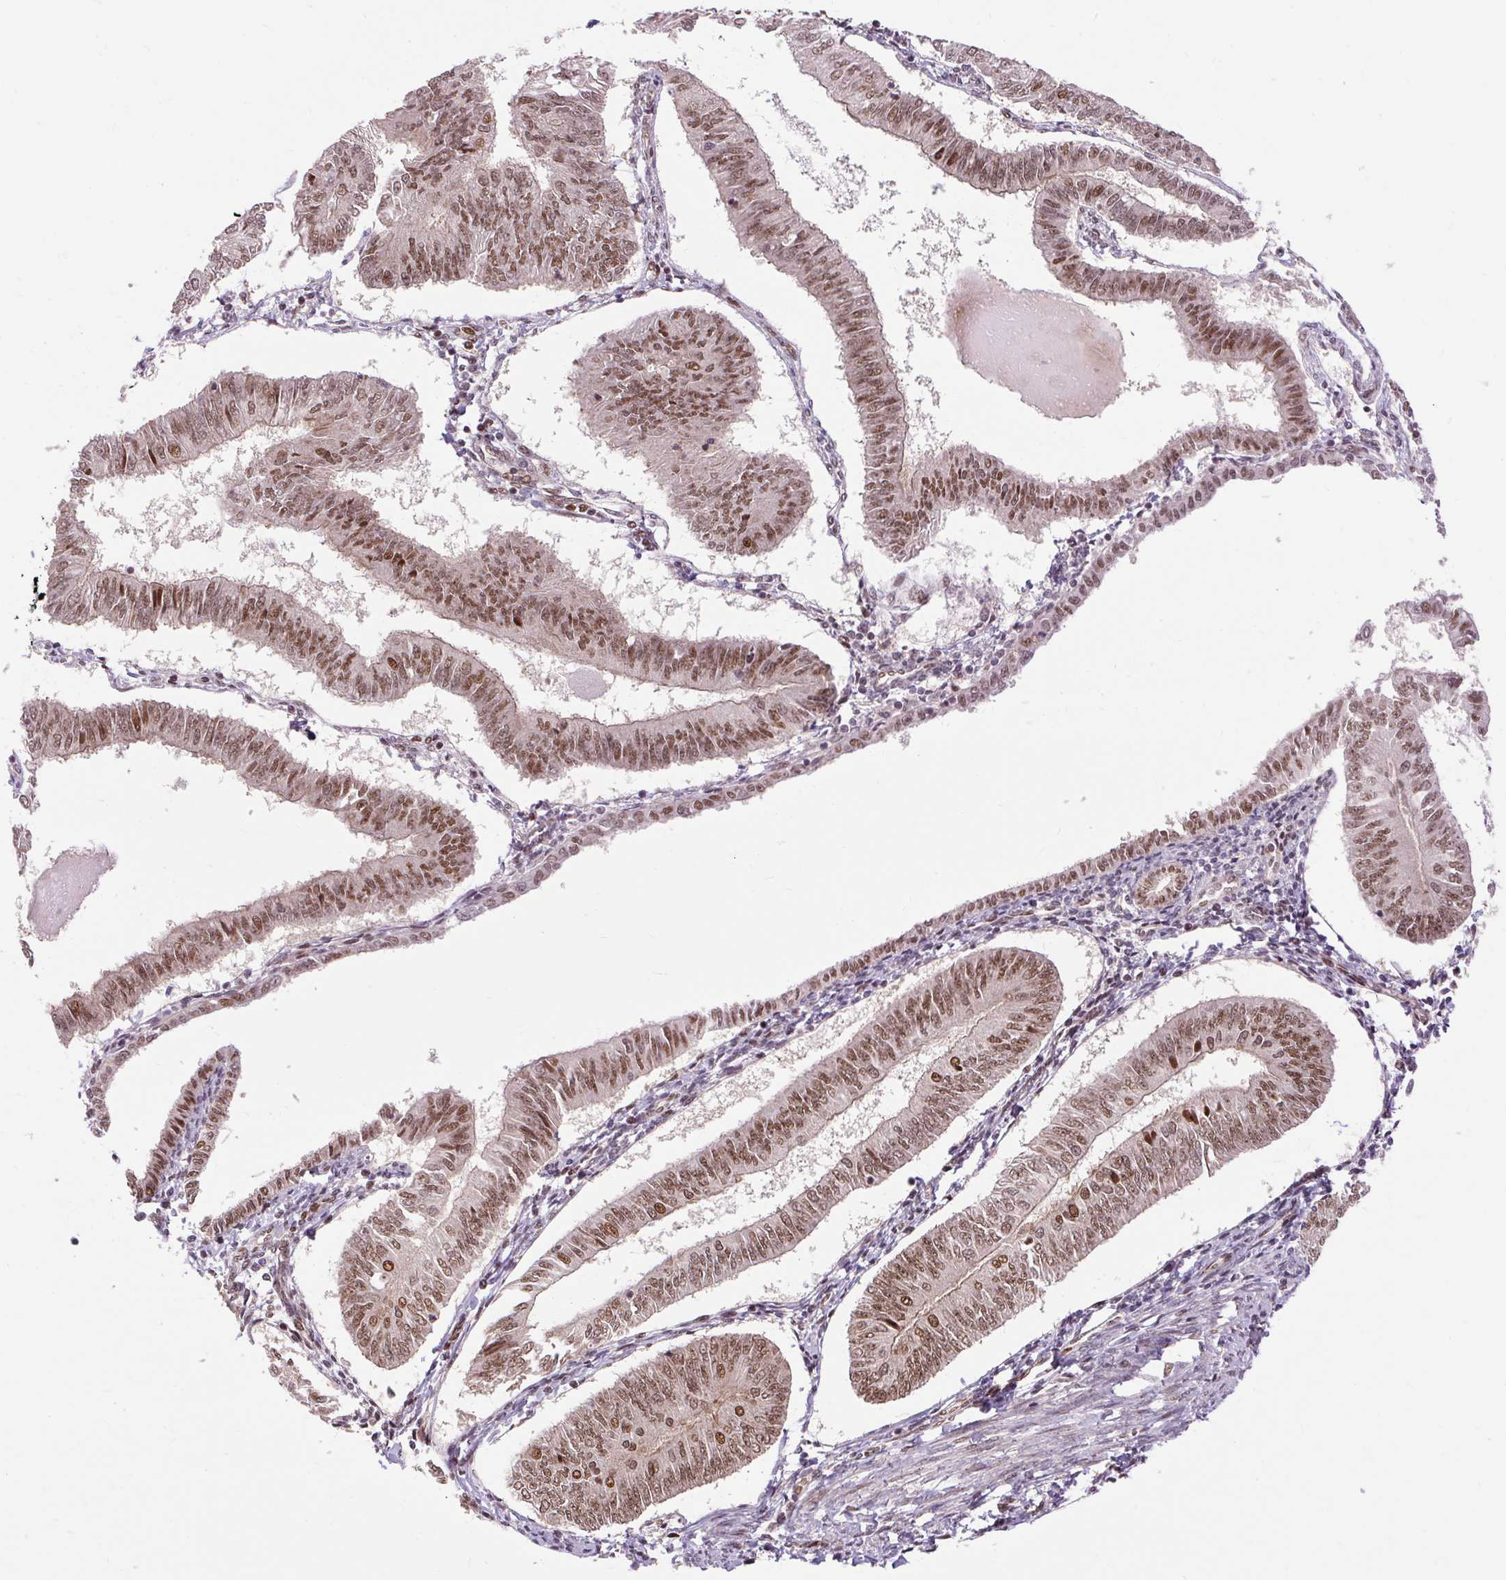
{"staining": {"intensity": "moderate", "quantity": ">75%", "location": "nuclear"}, "tissue": "endometrial cancer", "cell_type": "Tumor cells", "image_type": "cancer", "snomed": [{"axis": "morphology", "description": "Adenocarcinoma, NOS"}, {"axis": "topography", "description": "Endometrium"}], "caption": "An immunohistochemistry micrograph of neoplastic tissue is shown. Protein staining in brown labels moderate nuclear positivity in adenocarcinoma (endometrial) within tumor cells.", "gene": "MECOM", "patient": {"sex": "female", "age": 58}}